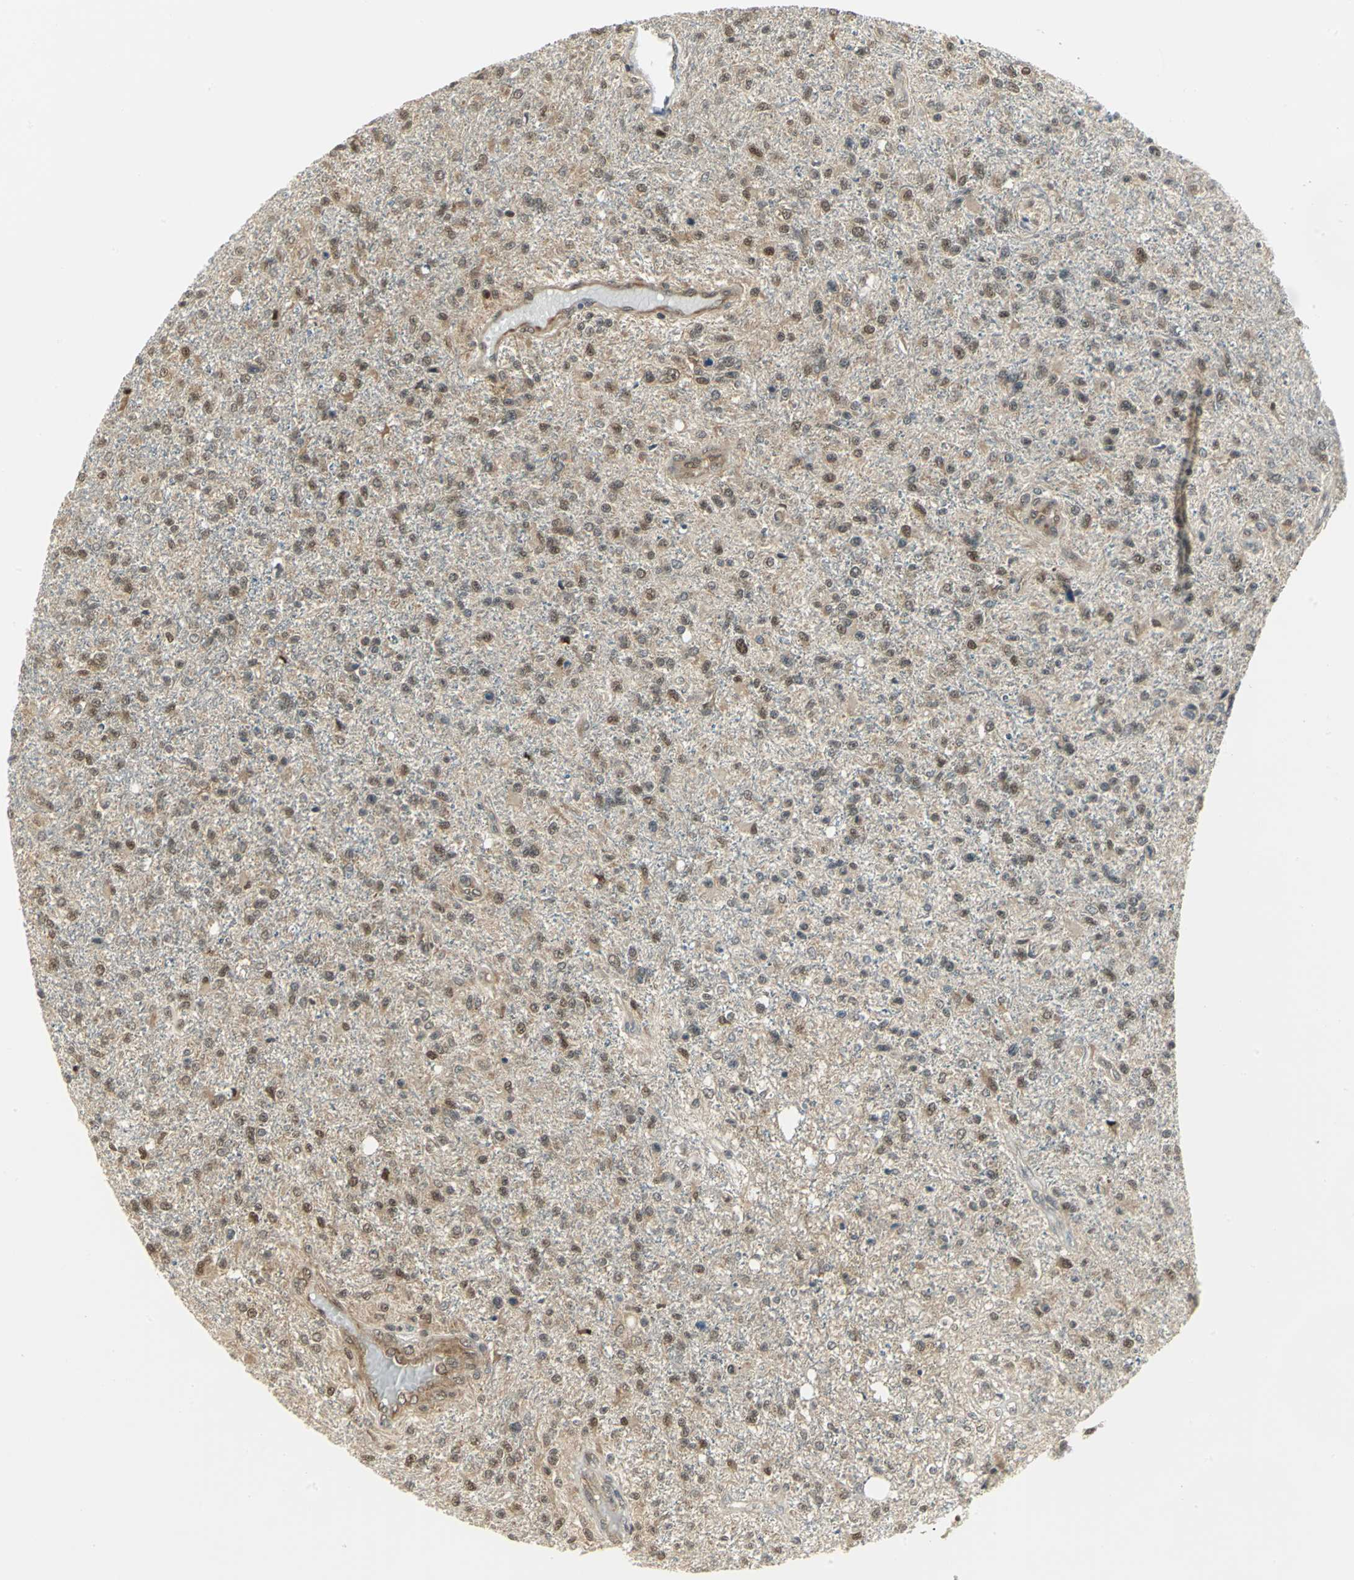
{"staining": {"intensity": "moderate", "quantity": ">75%", "location": "cytoplasmic/membranous,nuclear"}, "tissue": "glioma", "cell_type": "Tumor cells", "image_type": "cancer", "snomed": [{"axis": "morphology", "description": "Glioma, malignant, High grade"}, {"axis": "topography", "description": "Cerebral cortex"}], "caption": "An immunohistochemistry histopathology image of neoplastic tissue is shown. Protein staining in brown highlights moderate cytoplasmic/membranous and nuclear positivity in malignant glioma (high-grade) within tumor cells. The staining is performed using DAB (3,3'-diaminobenzidine) brown chromogen to label protein expression. The nuclei are counter-stained blue using hematoxylin.", "gene": "PSMC4", "patient": {"sex": "male", "age": 76}}